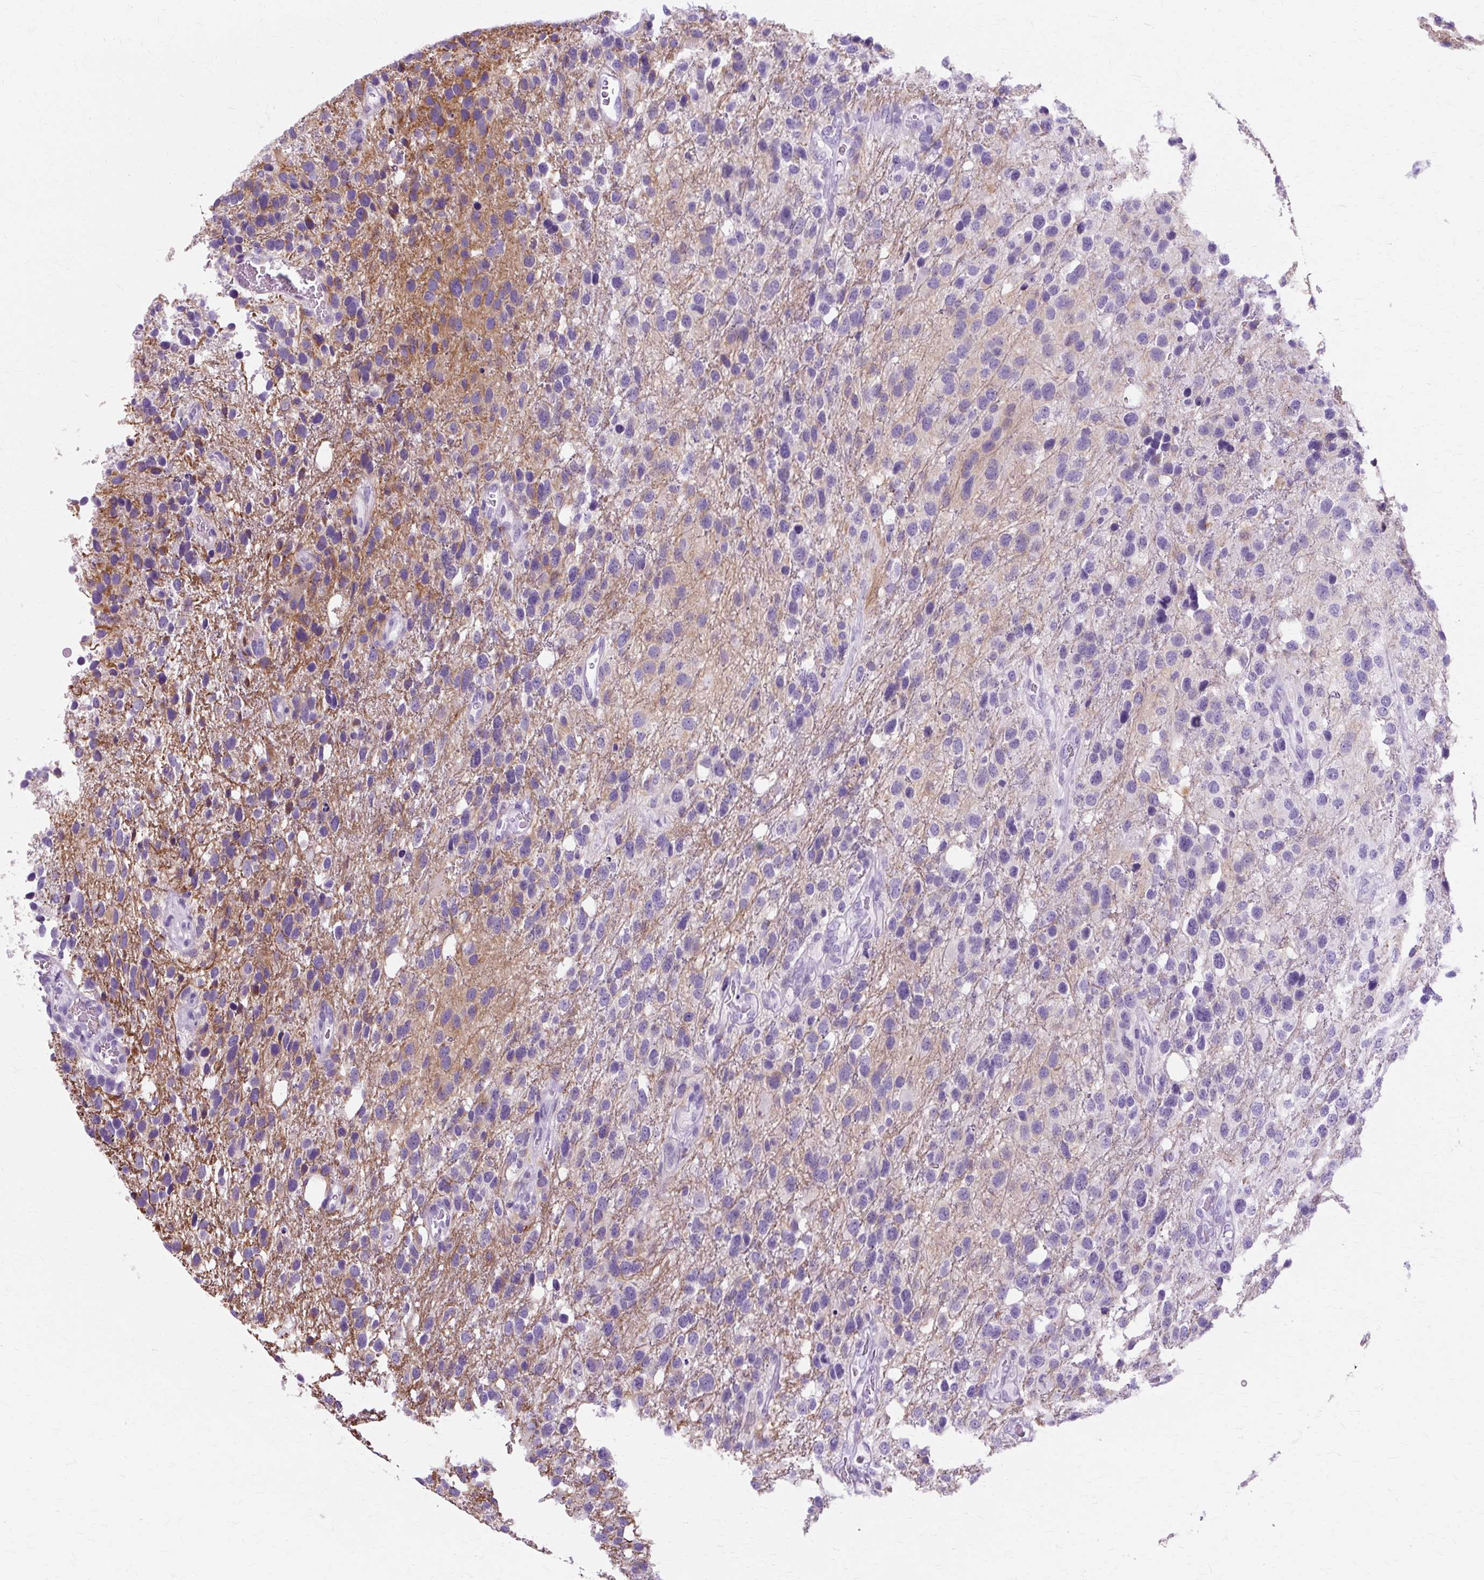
{"staining": {"intensity": "negative", "quantity": "none", "location": "none"}, "tissue": "glioma", "cell_type": "Tumor cells", "image_type": "cancer", "snomed": [{"axis": "morphology", "description": "Glioma, malignant, High grade"}, {"axis": "topography", "description": "Brain"}], "caption": "A histopathology image of human high-grade glioma (malignant) is negative for staining in tumor cells.", "gene": "TMEM89", "patient": {"sex": "female", "age": 58}}